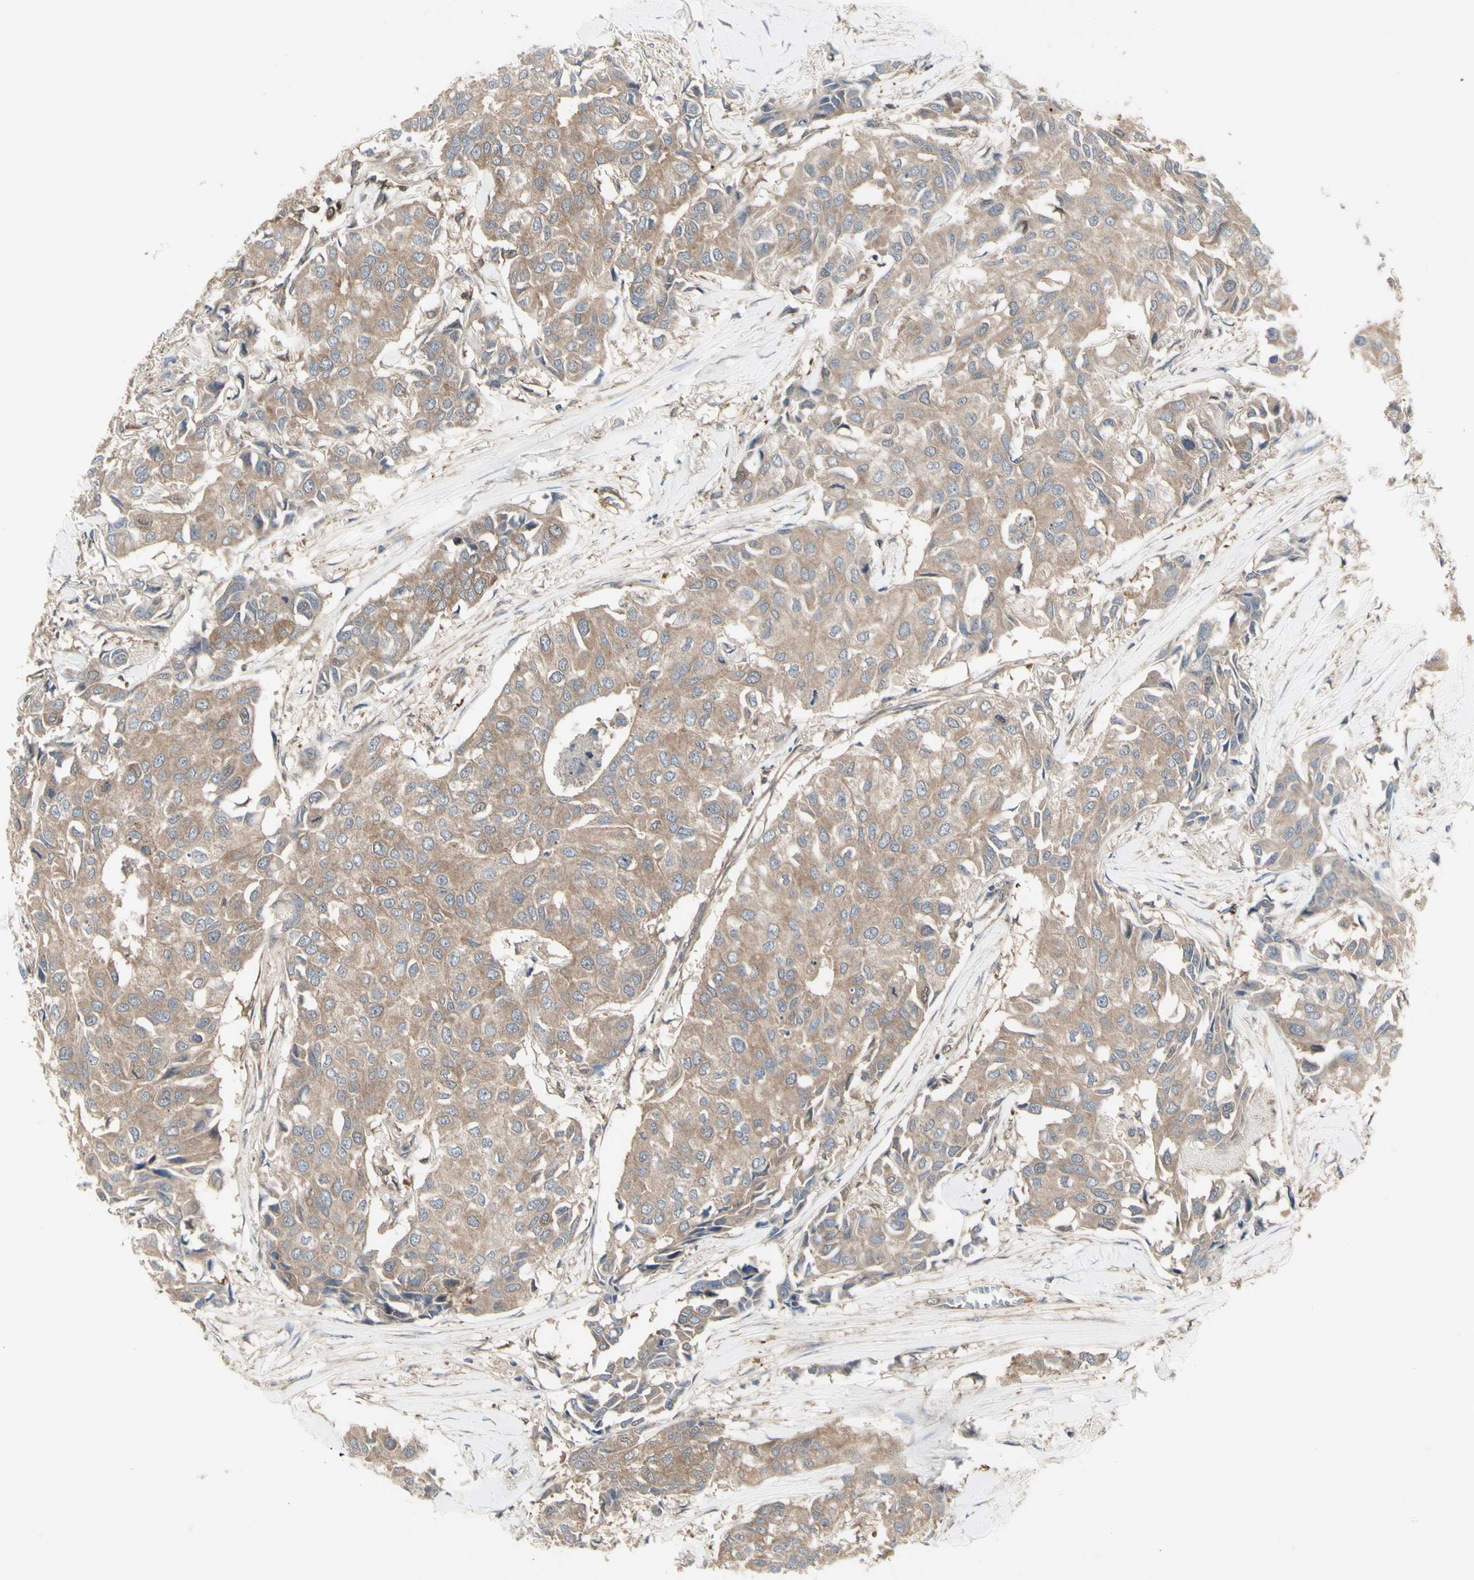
{"staining": {"intensity": "moderate", "quantity": ">75%", "location": "cytoplasmic/membranous"}, "tissue": "breast cancer", "cell_type": "Tumor cells", "image_type": "cancer", "snomed": [{"axis": "morphology", "description": "Duct carcinoma"}, {"axis": "topography", "description": "Breast"}], "caption": "Immunohistochemistry photomicrograph of human breast invasive ductal carcinoma stained for a protein (brown), which shows medium levels of moderate cytoplasmic/membranous expression in about >75% of tumor cells.", "gene": "CHURC1-FNTB", "patient": {"sex": "female", "age": 80}}